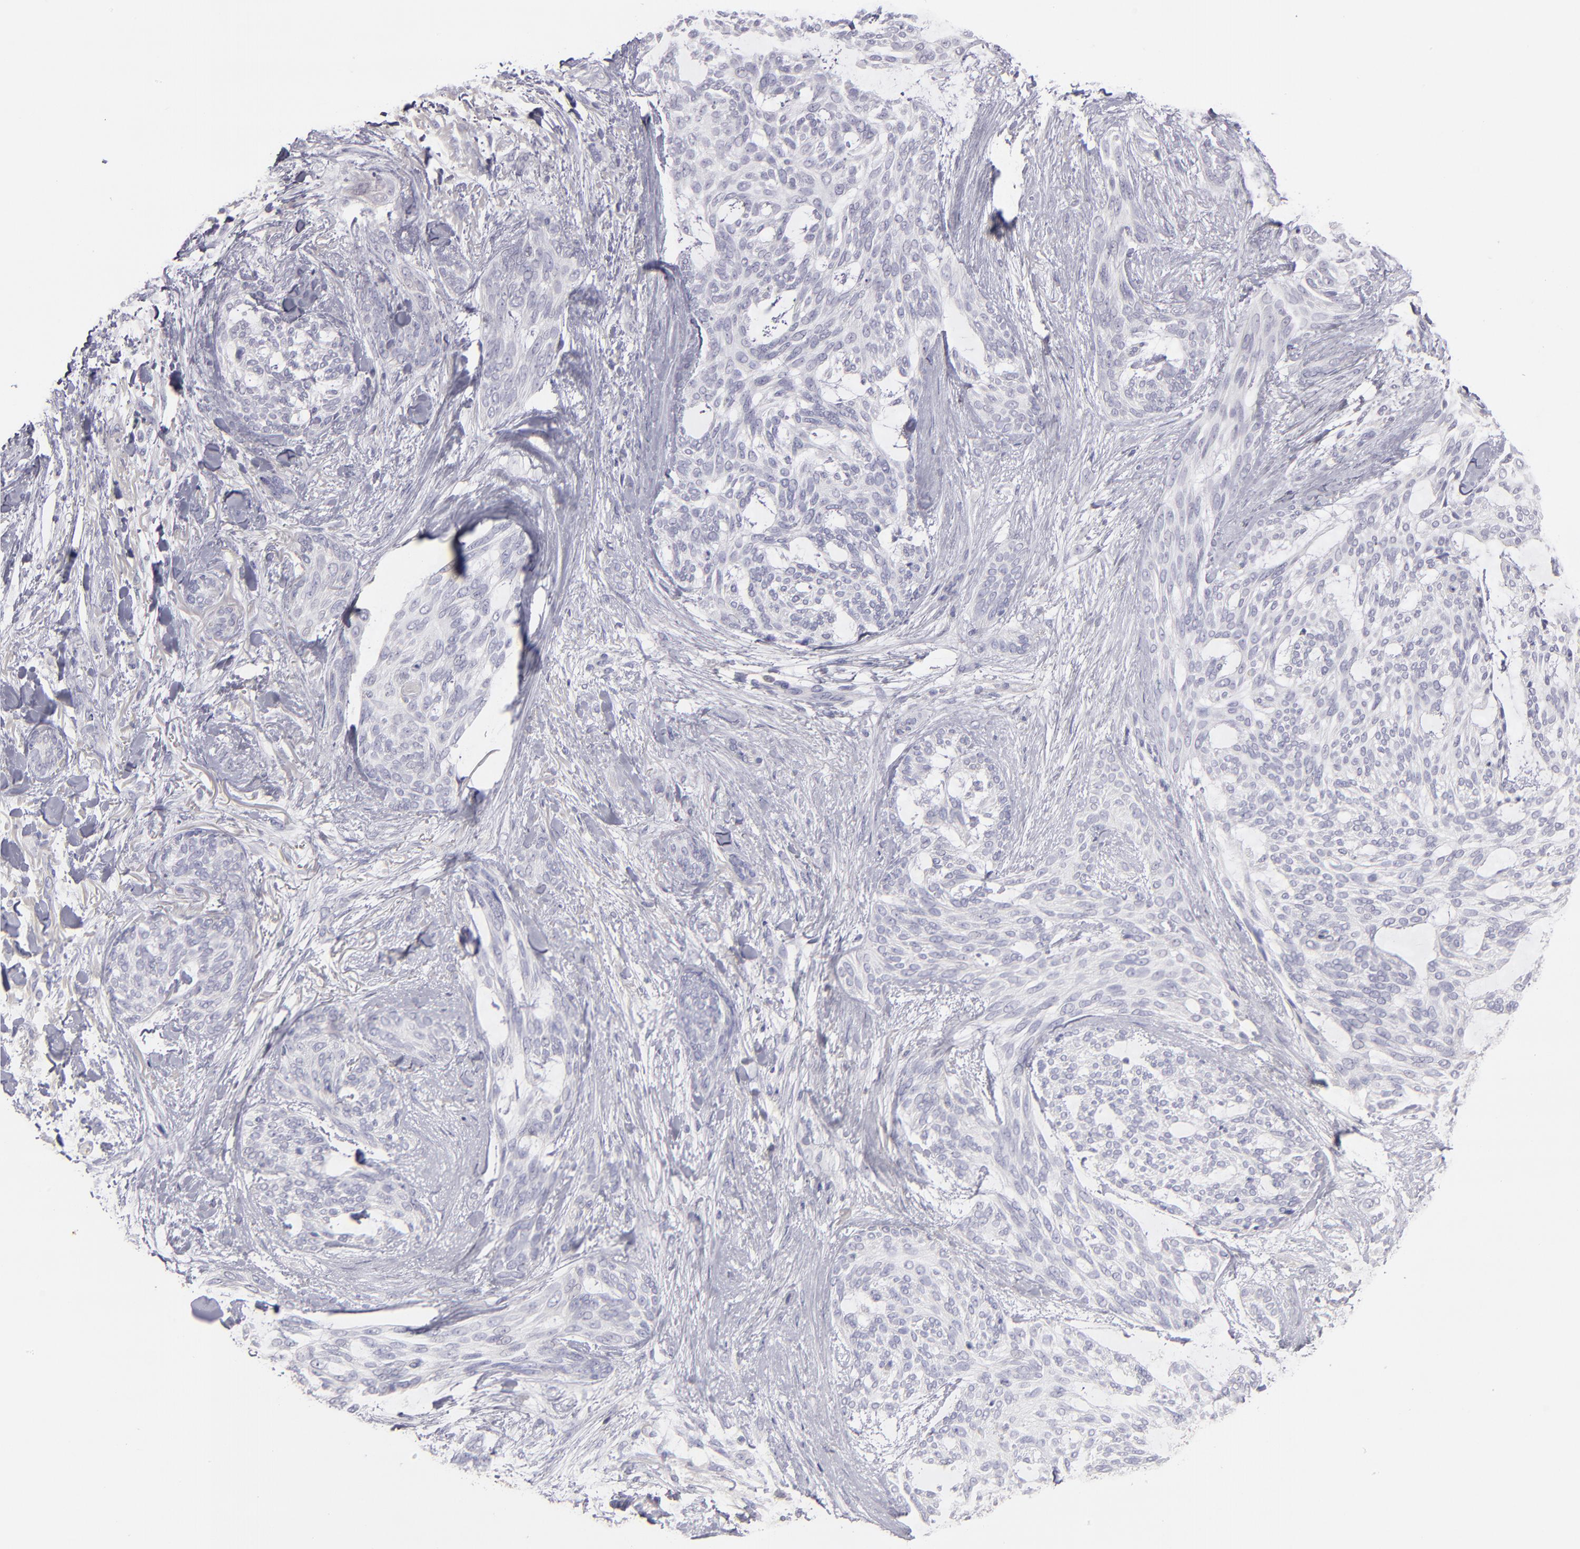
{"staining": {"intensity": "negative", "quantity": "none", "location": "none"}, "tissue": "skin cancer", "cell_type": "Tumor cells", "image_type": "cancer", "snomed": [{"axis": "morphology", "description": "Normal tissue, NOS"}, {"axis": "morphology", "description": "Basal cell carcinoma"}, {"axis": "topography", "description": "Skin"}], "caption": "Protein analysis of skin cancer demonstrates no significant expression in tumor cells.", "gene": "ABCC4", "patient": {"sex": "female", "age": 71}}